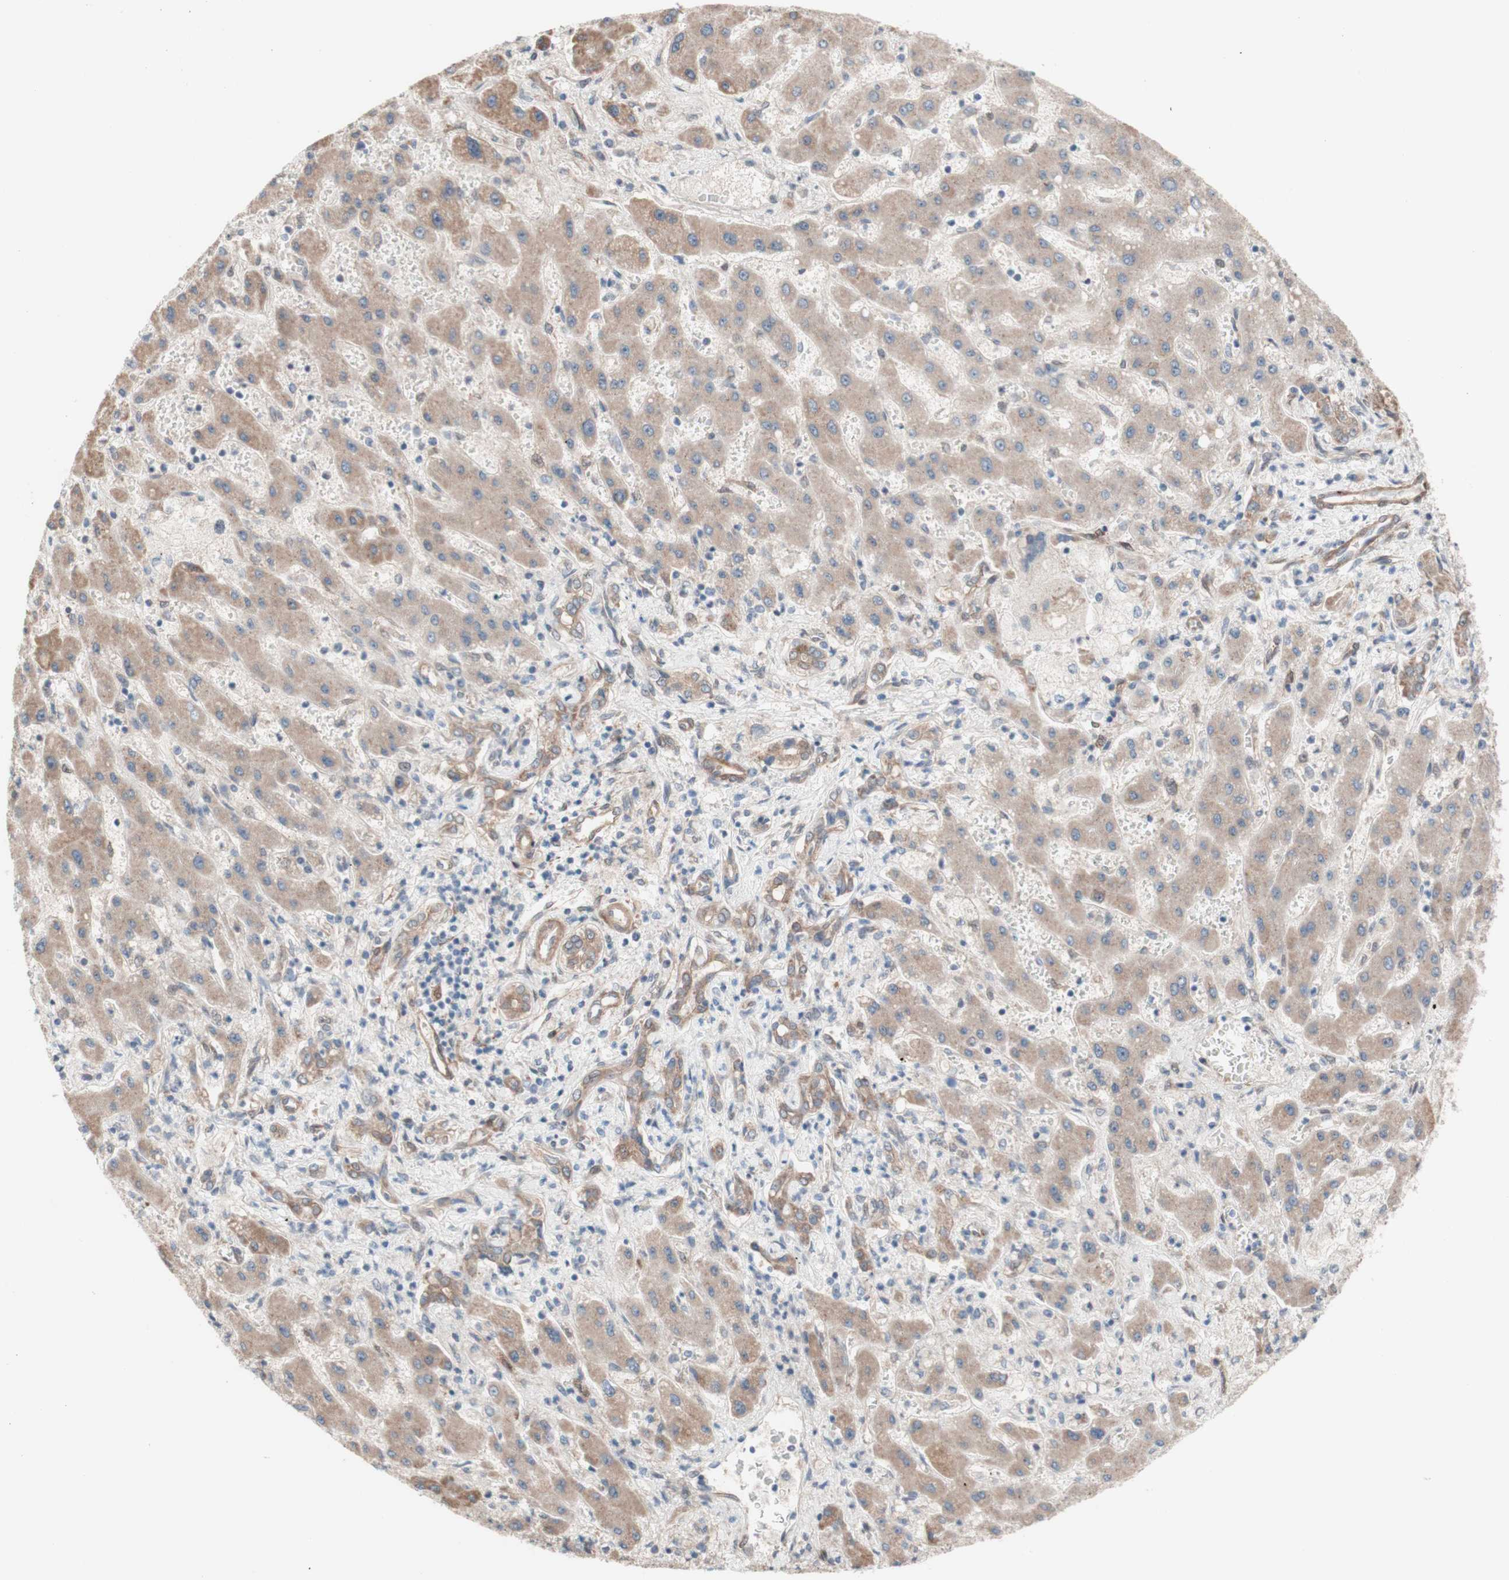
{"staining": {"intensity": "weak", "quantity": ">75%", "location": "cytoplasmic/membranous"}, "tissue": "liver cancer", "cell_type": "Tumor cells", "image_type": "cancer", "snomed": [{"axis": "morphology", "description": "Cholangiocarcinoma"}, {"axis": "topography", "description": "Liver"}], "caption": "Immunohistochemical staining of human cholangiocarcinoma (liver) displays weak cytoplasmic/membranous protein positivity in approximately >75% of tumor cells.", "gene": "CNN3", "patient": {"sex": "male", "age": 50}}